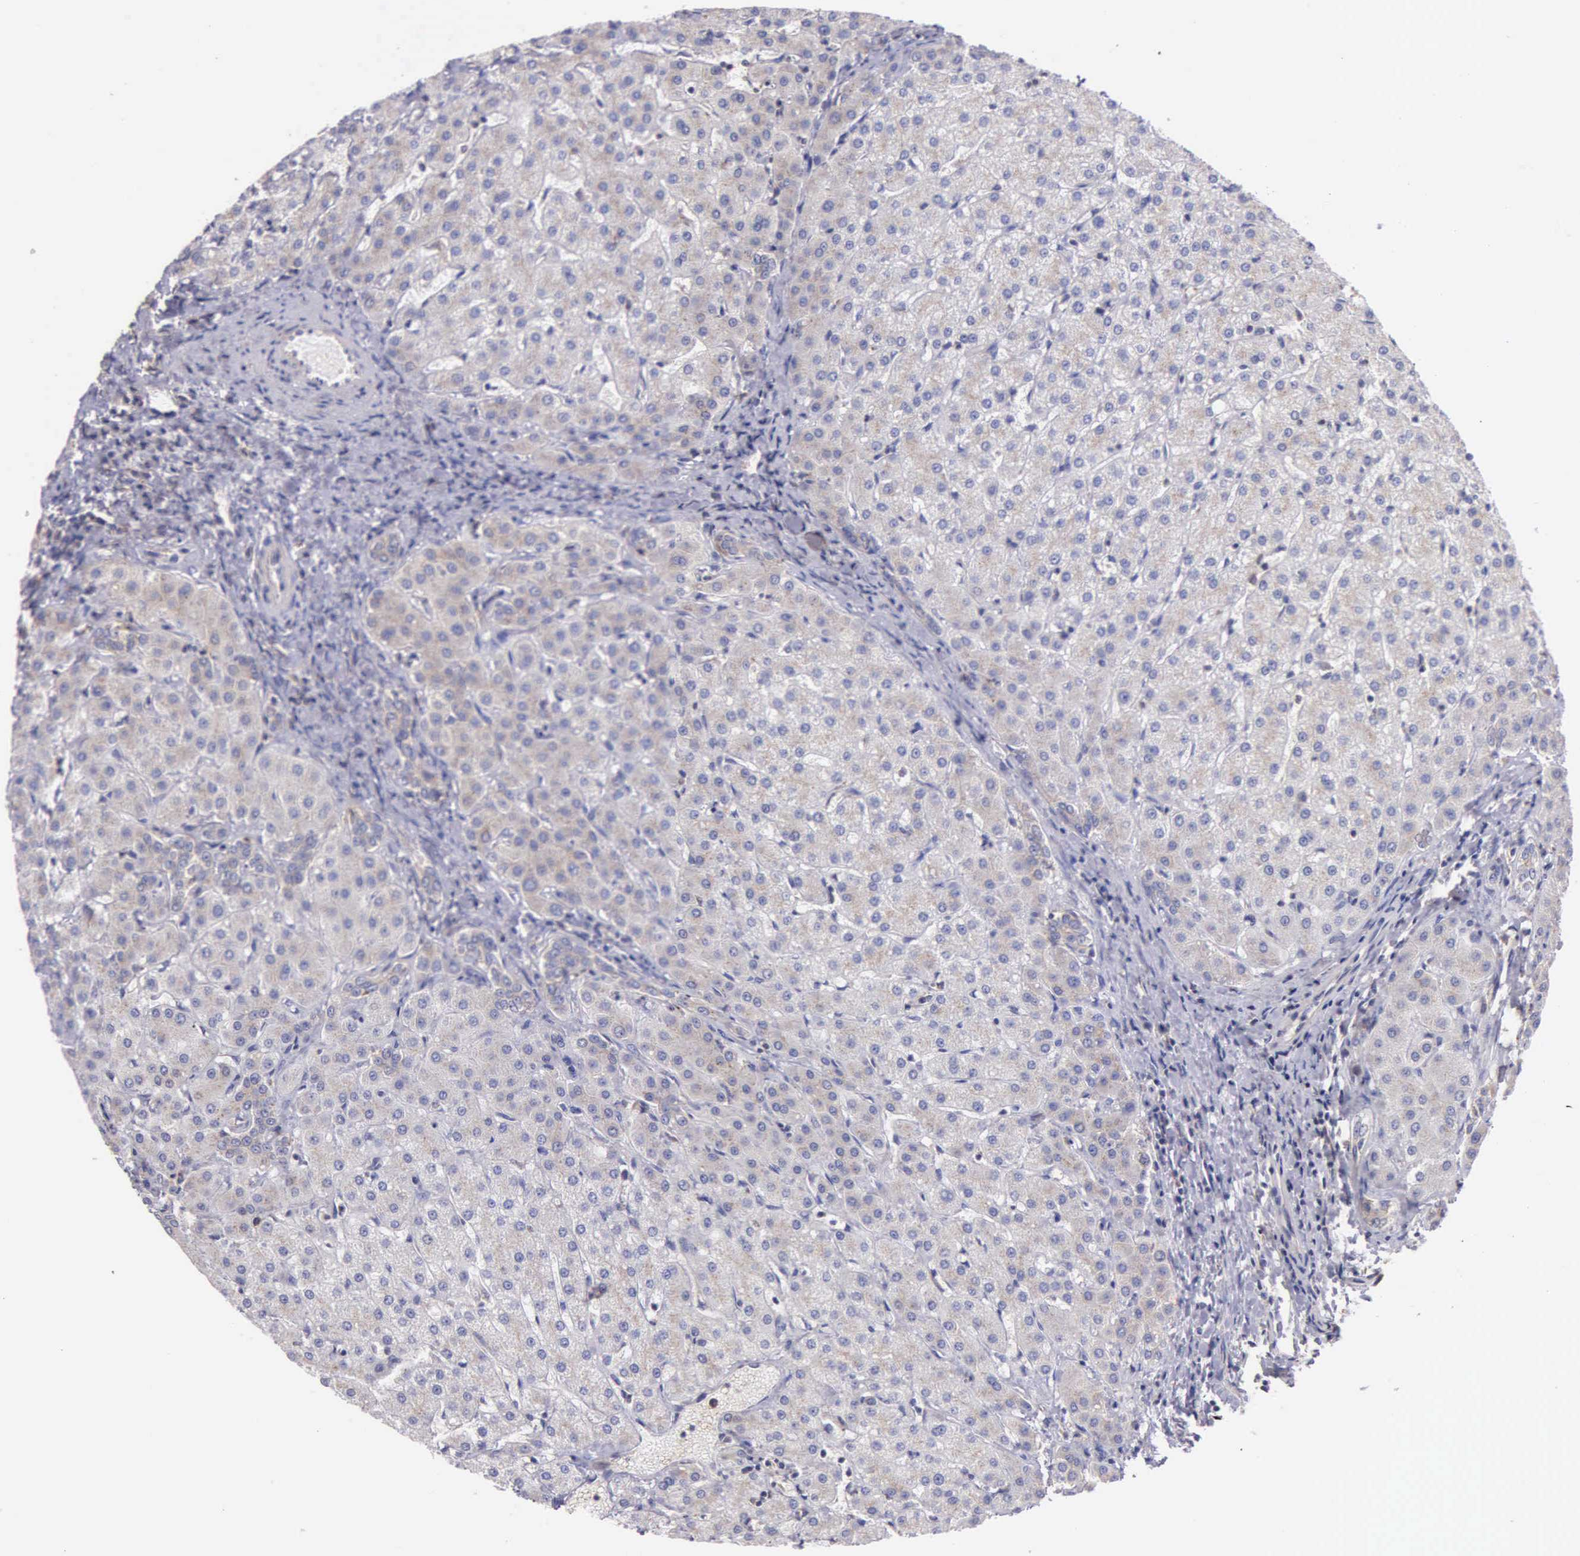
{"staining": {"intensity": "negative", "quantity": "none", "location": "none"}, "tissue": "liver", "cell_type": "Cholangiocytes", "image_type": "normal", "snomed": [{"axis": "morphology", "description": "Normal tissue, NOS"}, {"axis": "topography", "description": "Liver"}], "caption": "IHC histopathology image of unremarkable human liver stained for a protein (brown), which demonstrates no expression in cholangiocytes.", "gene": "CTAGE15", "patient": {"sex": "female", "age": 27}}